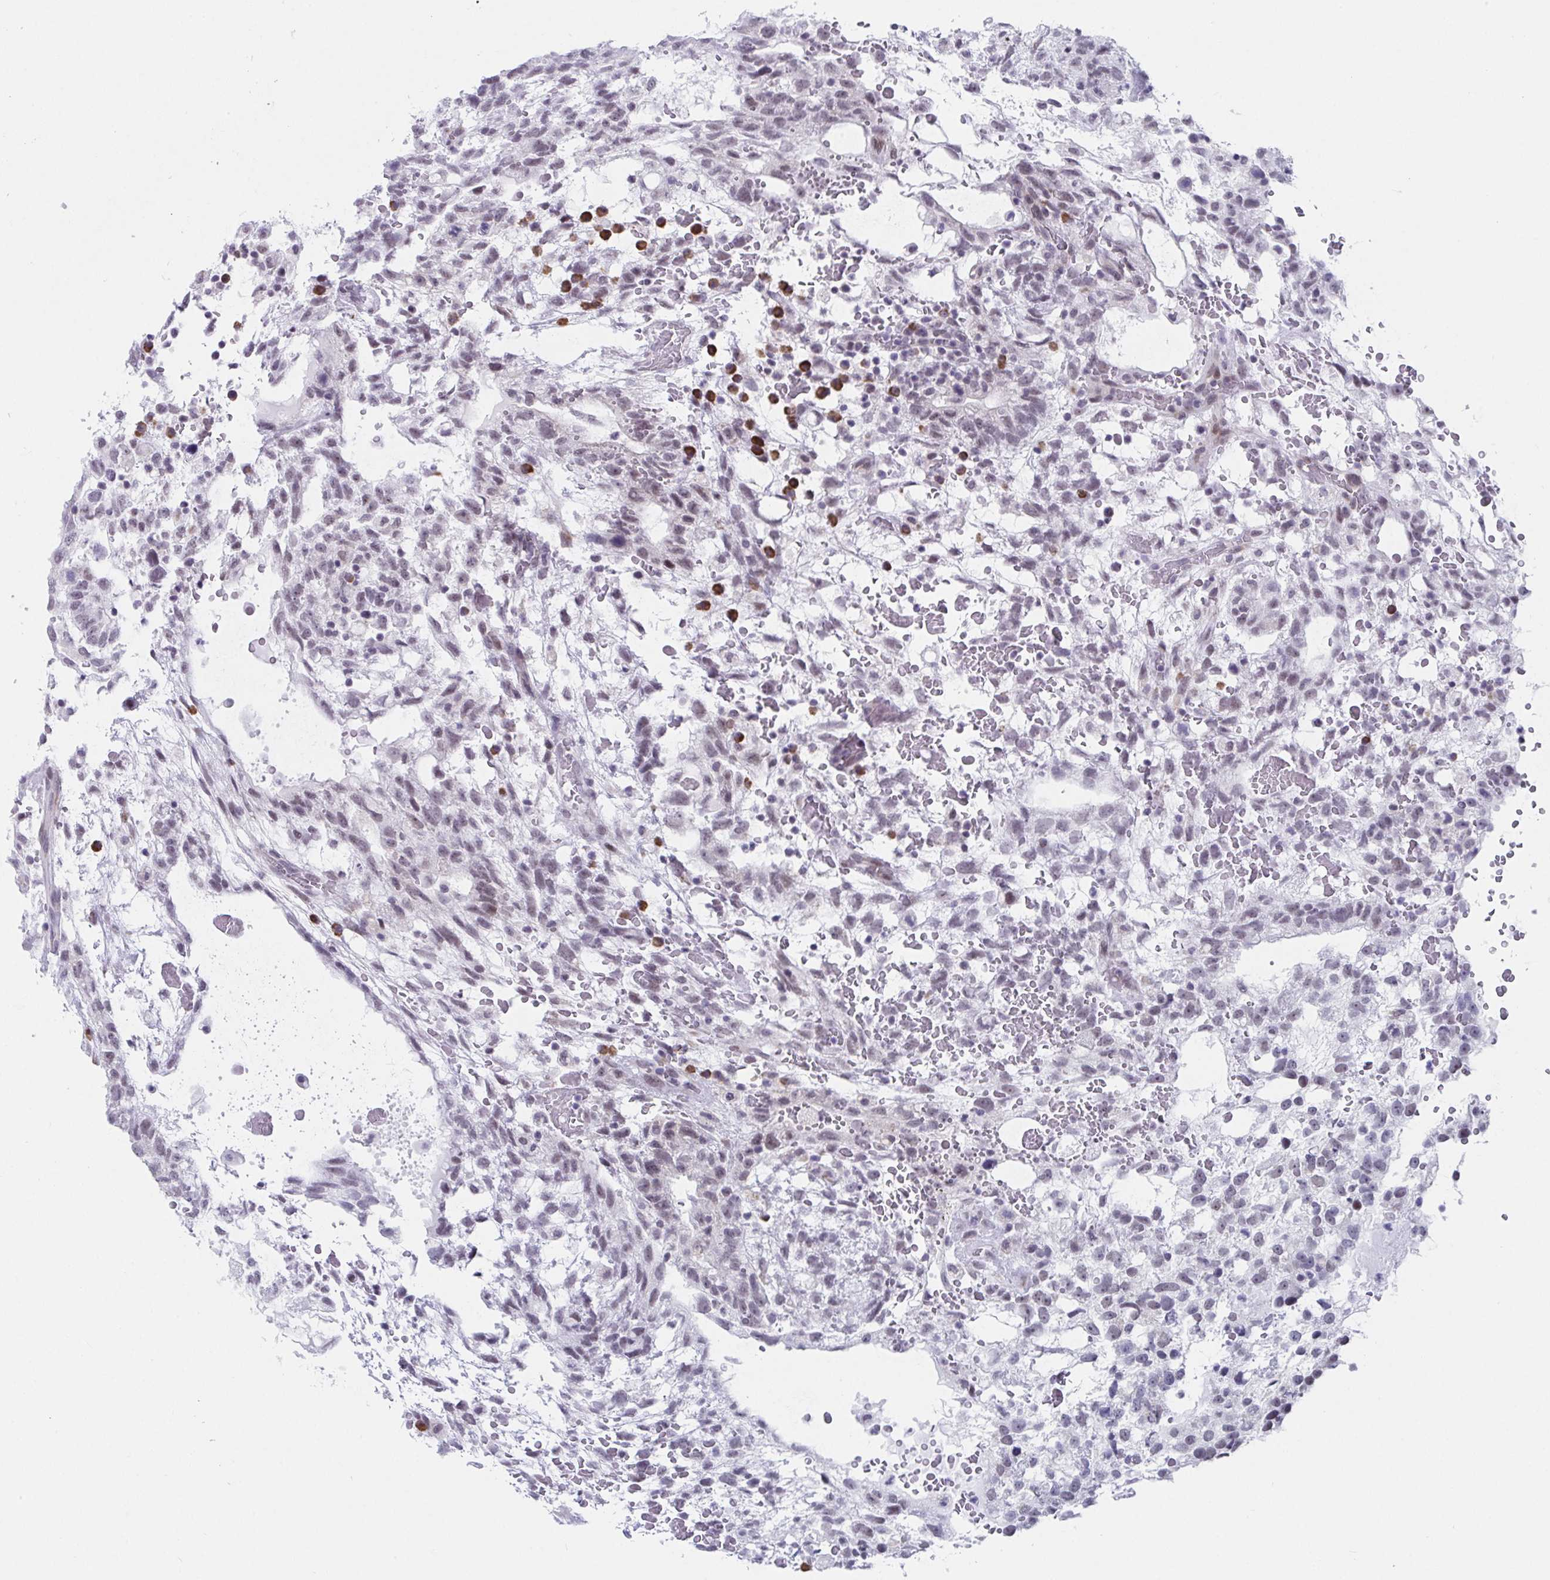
{"staining": {"intensity": "weak", "quantity": "<25%", "location": "nuclear"}, "tissue": "testis cancer", "cell_type": "Tumor cells", "image_type": "cancer", "snomed": [{"axis": "morphology", "description": "Normal tissue, NOS"}, {"axis": "morphology", "description": "Carcinoma, Embryonal, NOS"}, {"axis": "topography", "description": "Testis"}], "caption": "An immunohistochemistry histopathology image of testis embryonal carcinoma is shown. There is no staining in tumor cells of testis embryonal carcinoma.", "gene": "WDR72", "patient": {"sex": "male", "age": 32}}